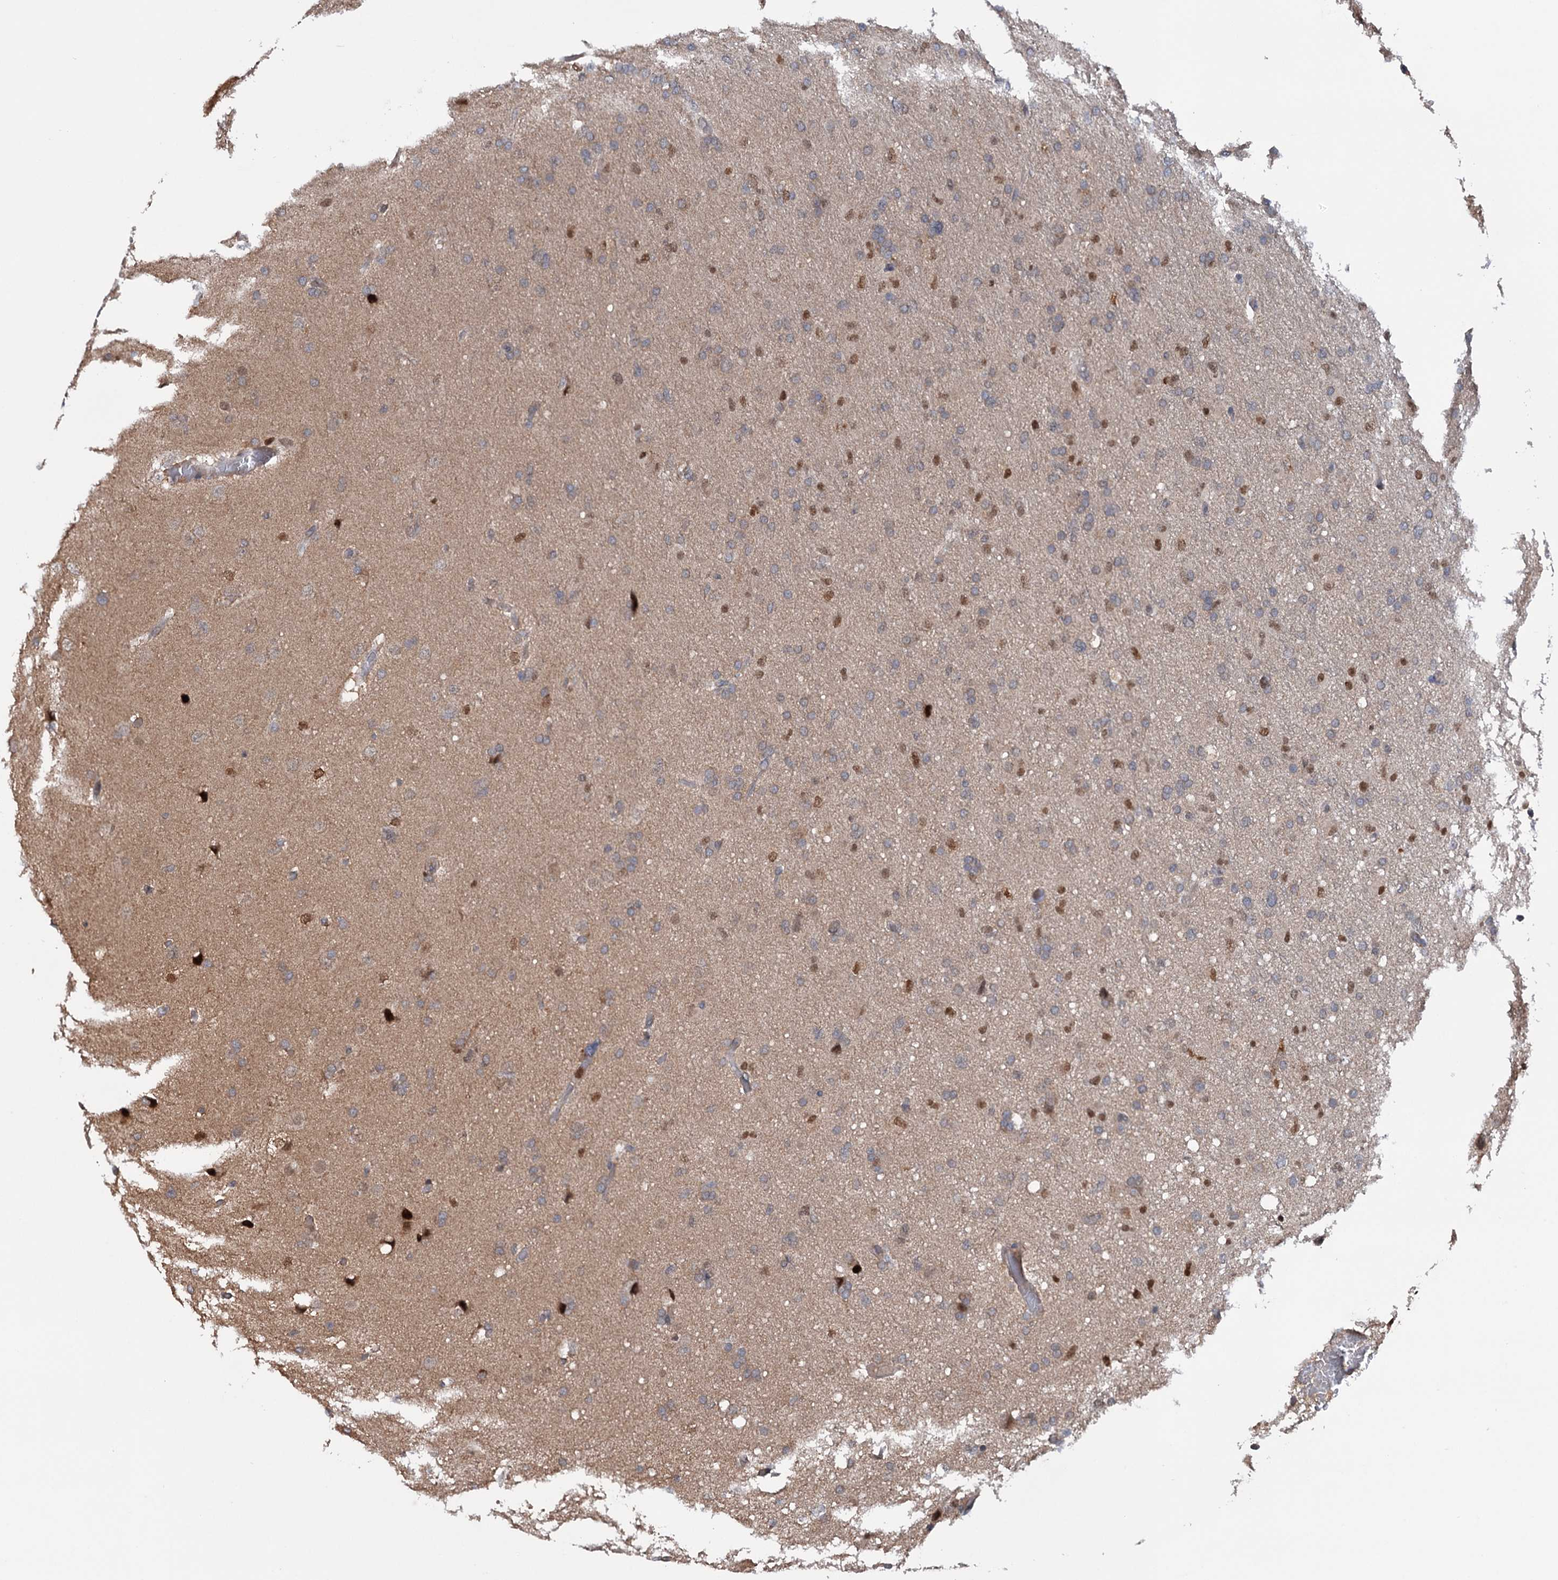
{"staining": {"intensity": "moderate", "quantity": "<25%", "location": "nuclear"}, "tissue": "glioma", "cell_type": "Tumor cells", "image_type": "cancer", "snomed": [{"axis": "morphology", "description": "Glioma, malignant, High grade"}, {"axis": "topography", "description": "Cerebral cortex"}], "caption": "A brown stain shows moderate nuclear positivity of a protein in glioma tumor cells.", "gene": "NCAPD2", "patient": {"sex": "female", "age": 36}}